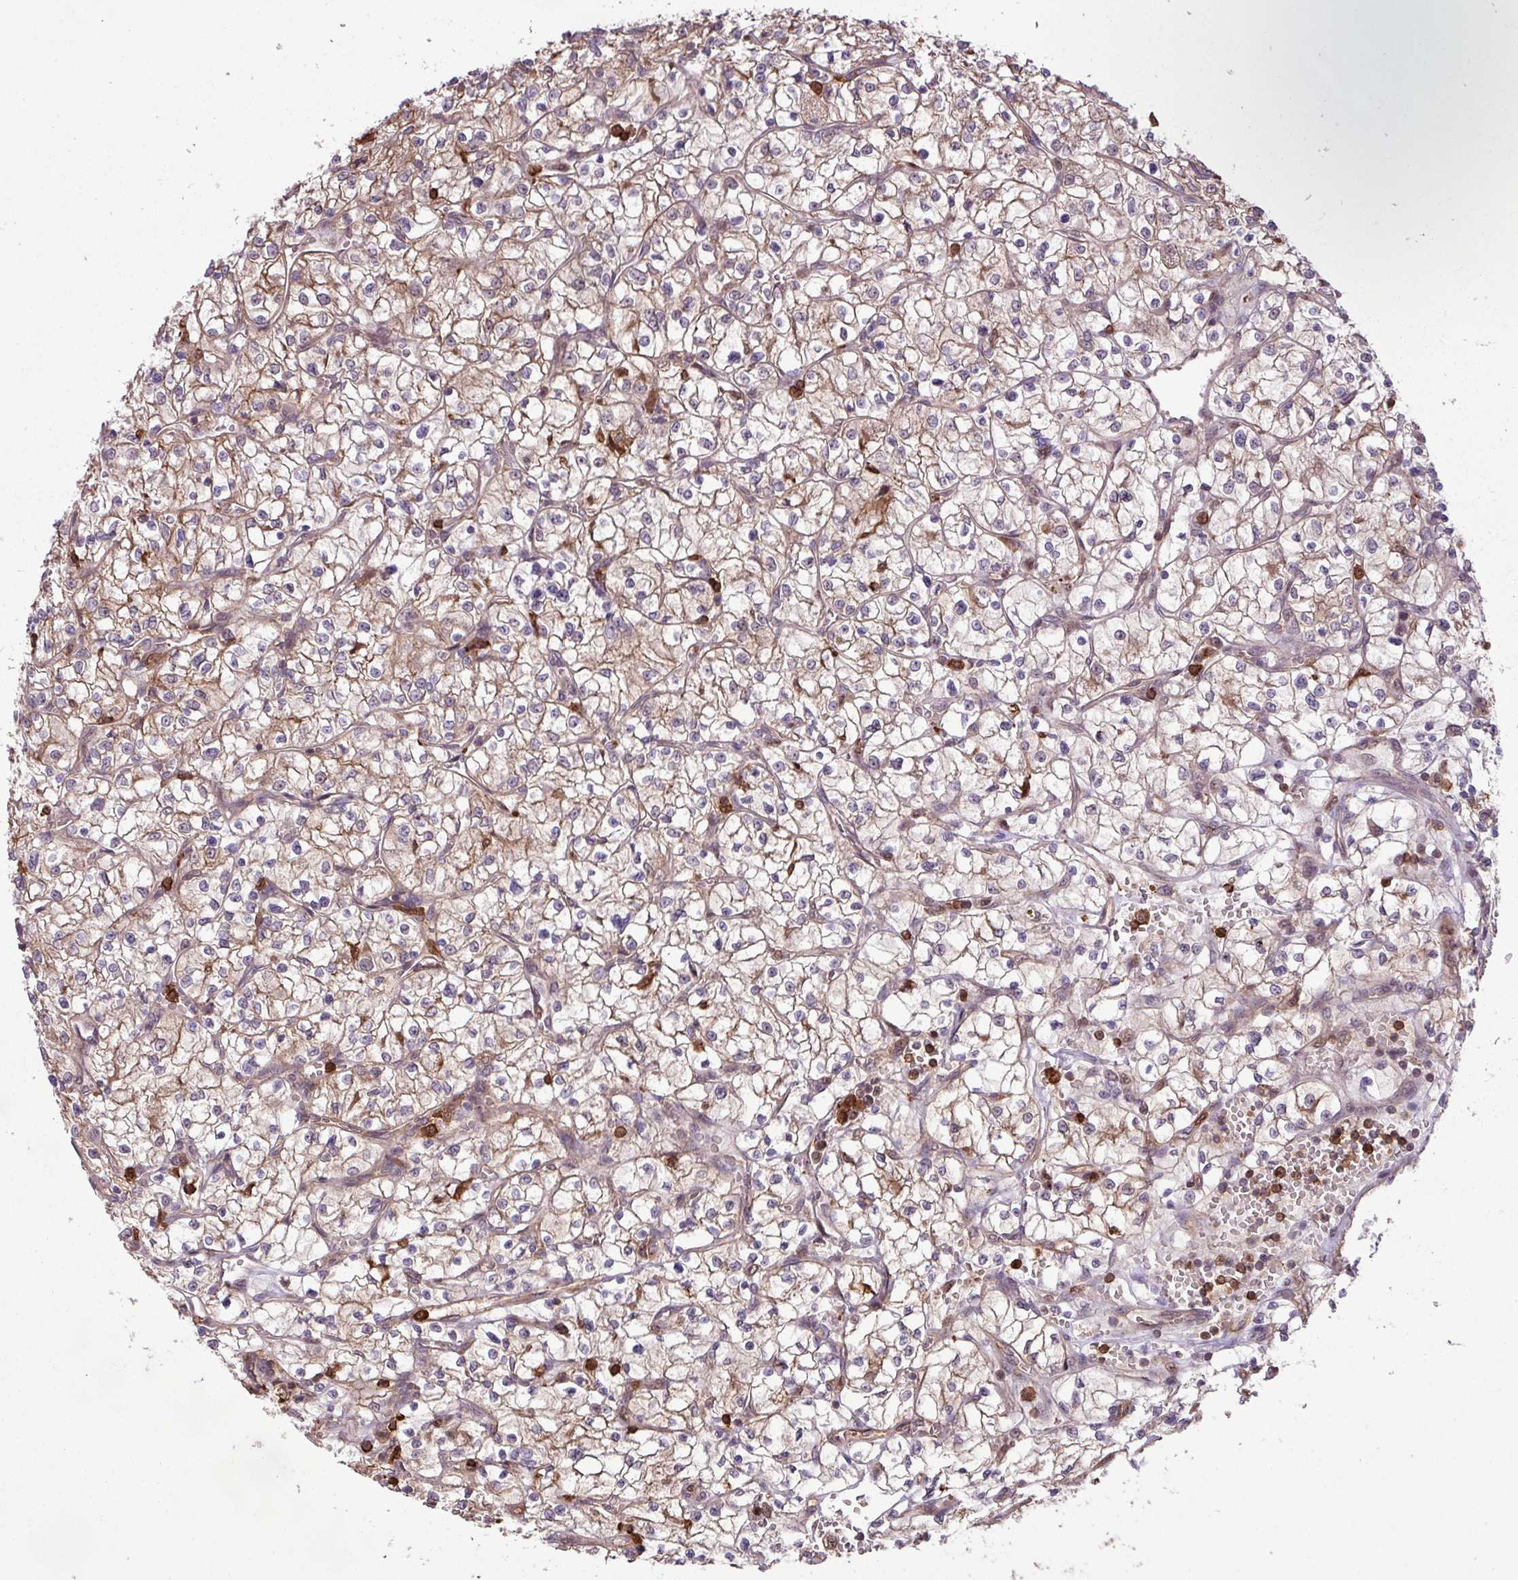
{"staining": {"intensity": "weak", "quantity": "25%-75%", "location": "cytoplasmic/membranous"}, "tissue": "renal cancer", "cell_type": "Tumor cells", "image_type": "cancer", "snomed": [{"axis": "morphology", "description": "Adenocarcinoma, NOS"}, {"axis": "topography", "description": "Kidney"}], "caption": "This is a photomicrograph of immunohistochemistry staining of renal cancer, which shows weak positivity in the cytoplasmic/membranous of tumor cells.", "gene": "GON7", "patient": {"sex": "female", "age": 64}}